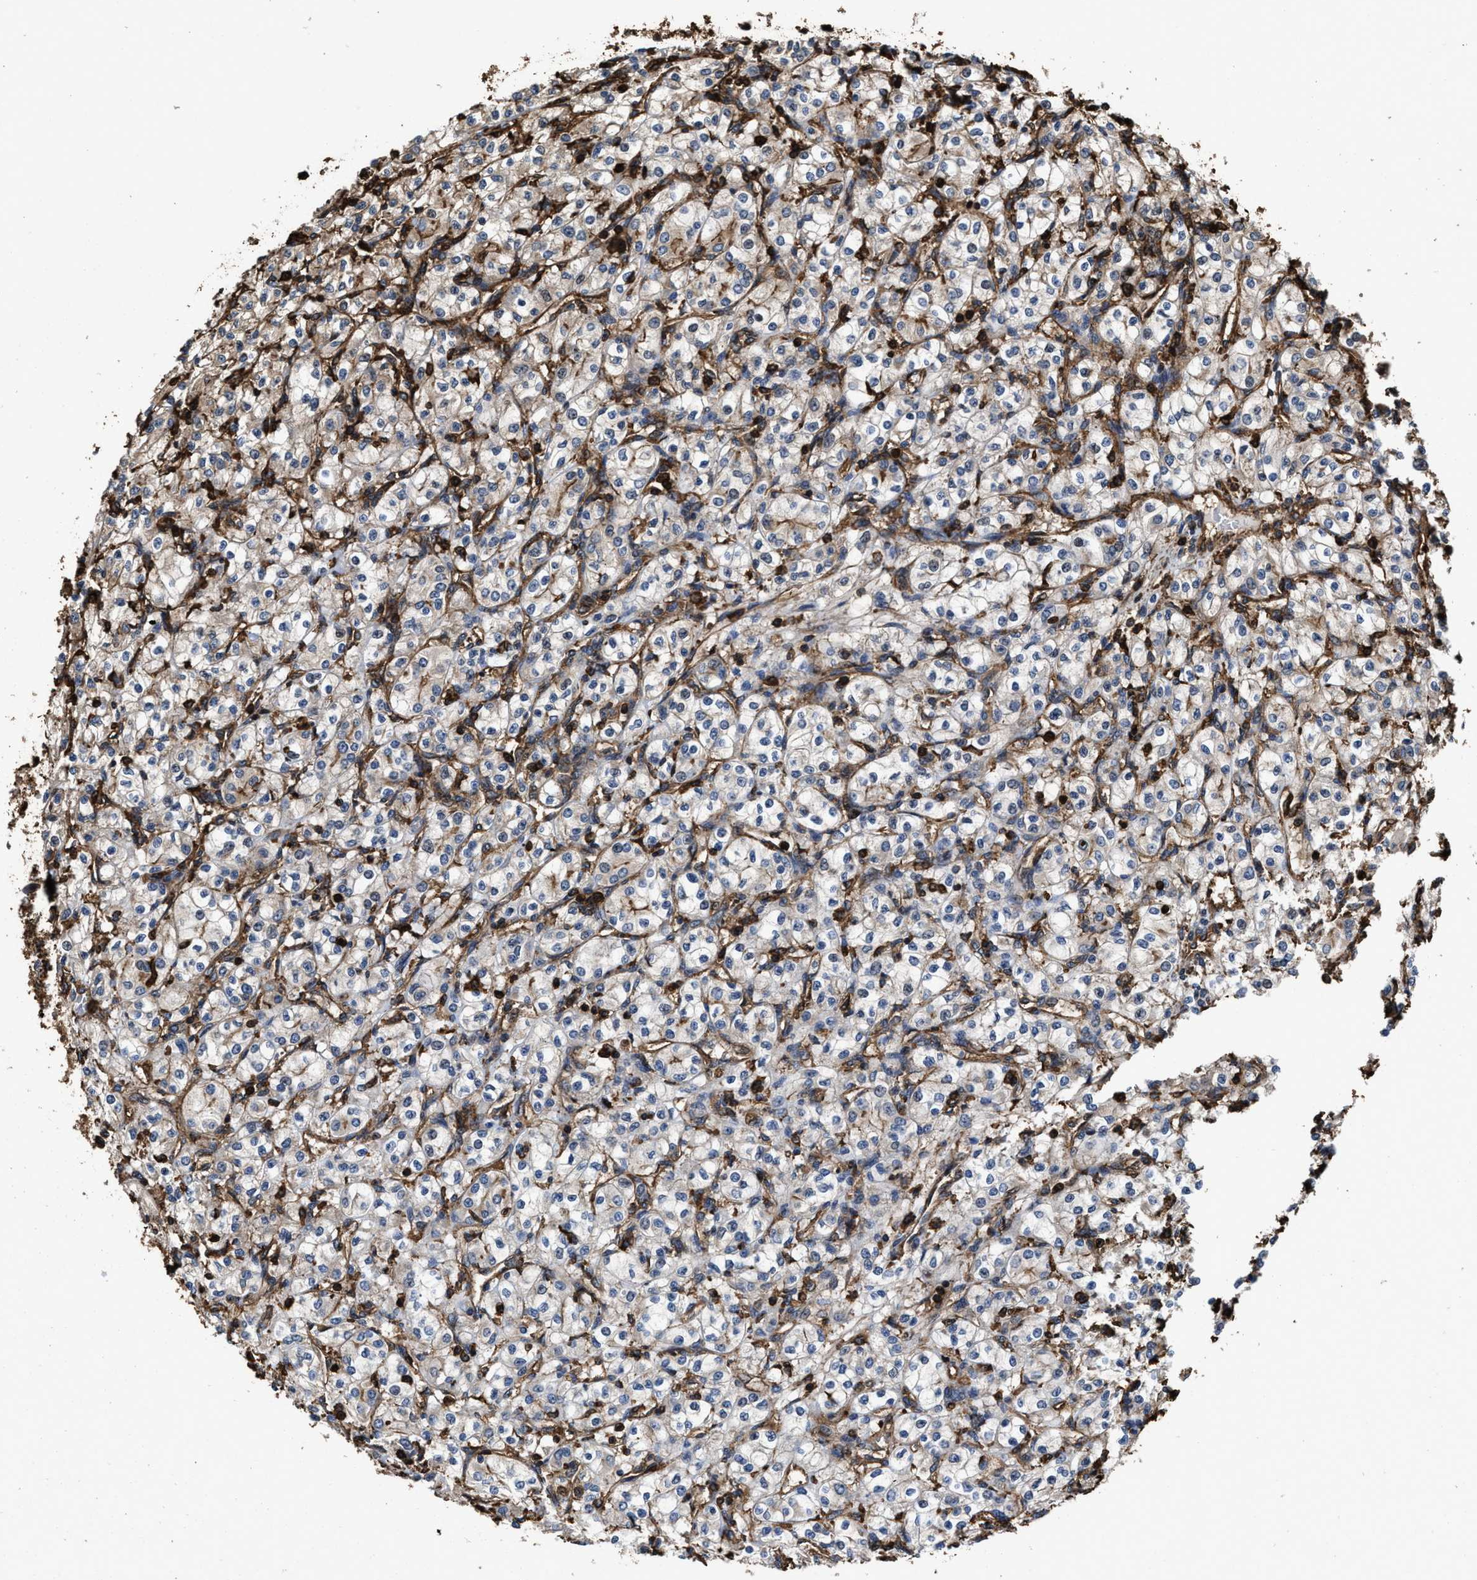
{"staining": {"intensity": "negative", "quantity": "none", "location": "none"}, "tissue": "renal cancer", "cell_type": "Tumor cells", "image_type": "cancer", "snomed": [{"axis": "morphology", "description": "Adenocarcinoma, NOS"}, {"axis": "topography", "description": "Kidney"}], "caption": "DAB (3,3'-diaminobenzidine) immunohistochemical staining of human renal cancer (adenocarcinoma) demonstrates no significant positivity in tumor cells.", "gene": "KBTBD2", "patient": {"sex": "male", "age": 77}}